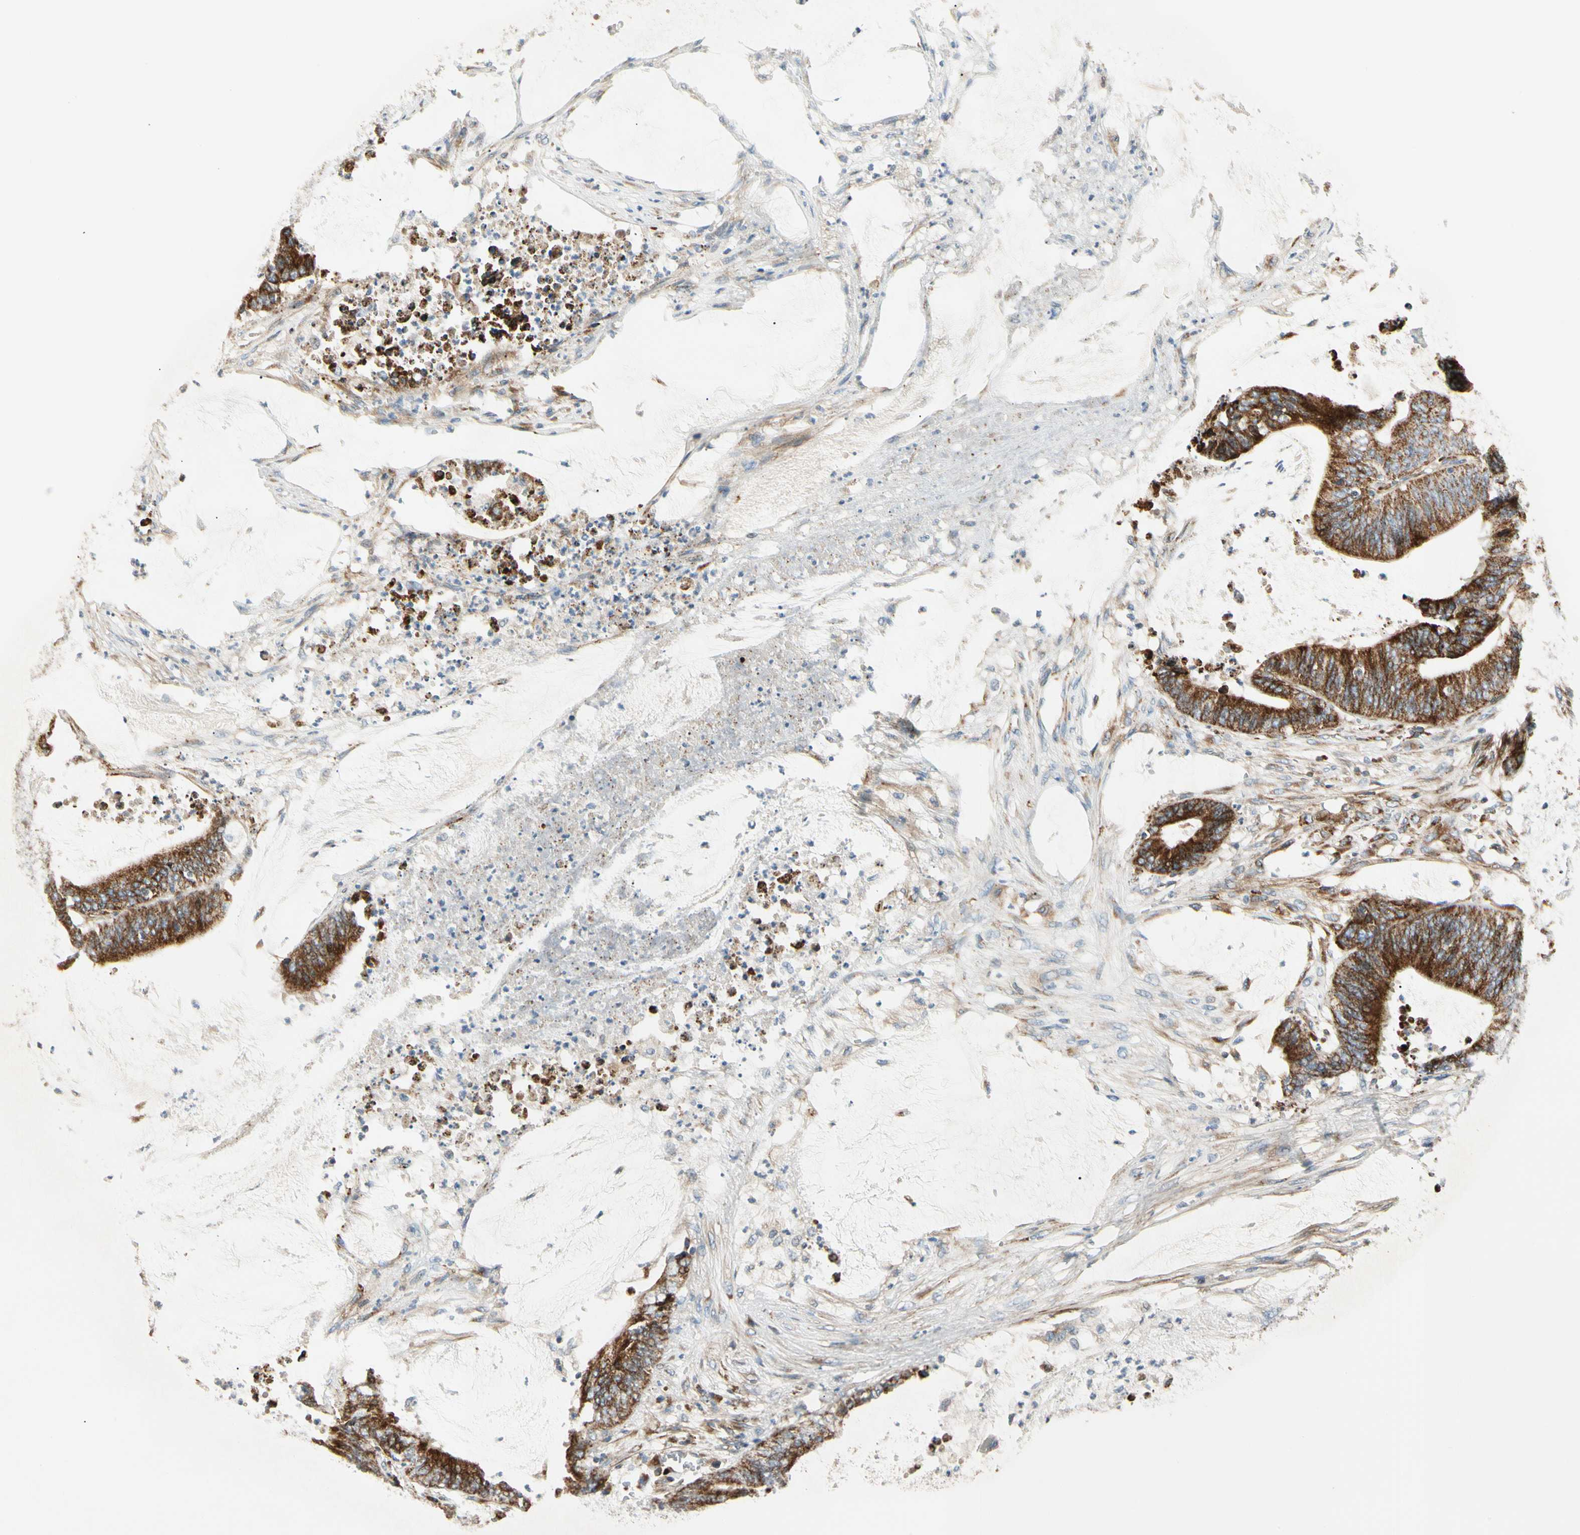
{"staining": {"intensity": "strong", "quantity": ">75%", "location": "cytoplasmic/membranous"}, "tissue": "colorectal cancer", "cell_type": "Tumor cells", "image_type": "cancer", "snomed": [{"axis": "morphology", "description": "Adenocarcinoma, NOS"}, {"axis": "topography", "description": "Rectum"}], "caption": "IHC (DAB (3,3'-diaminobenzidine)) staining of human colorectal cancer shows strong cytoplasmic/membranous protein positivity in about >75% of tumor cells.", "gene": "MRPL9", "patient": {"sex": "female", "age": 66}}